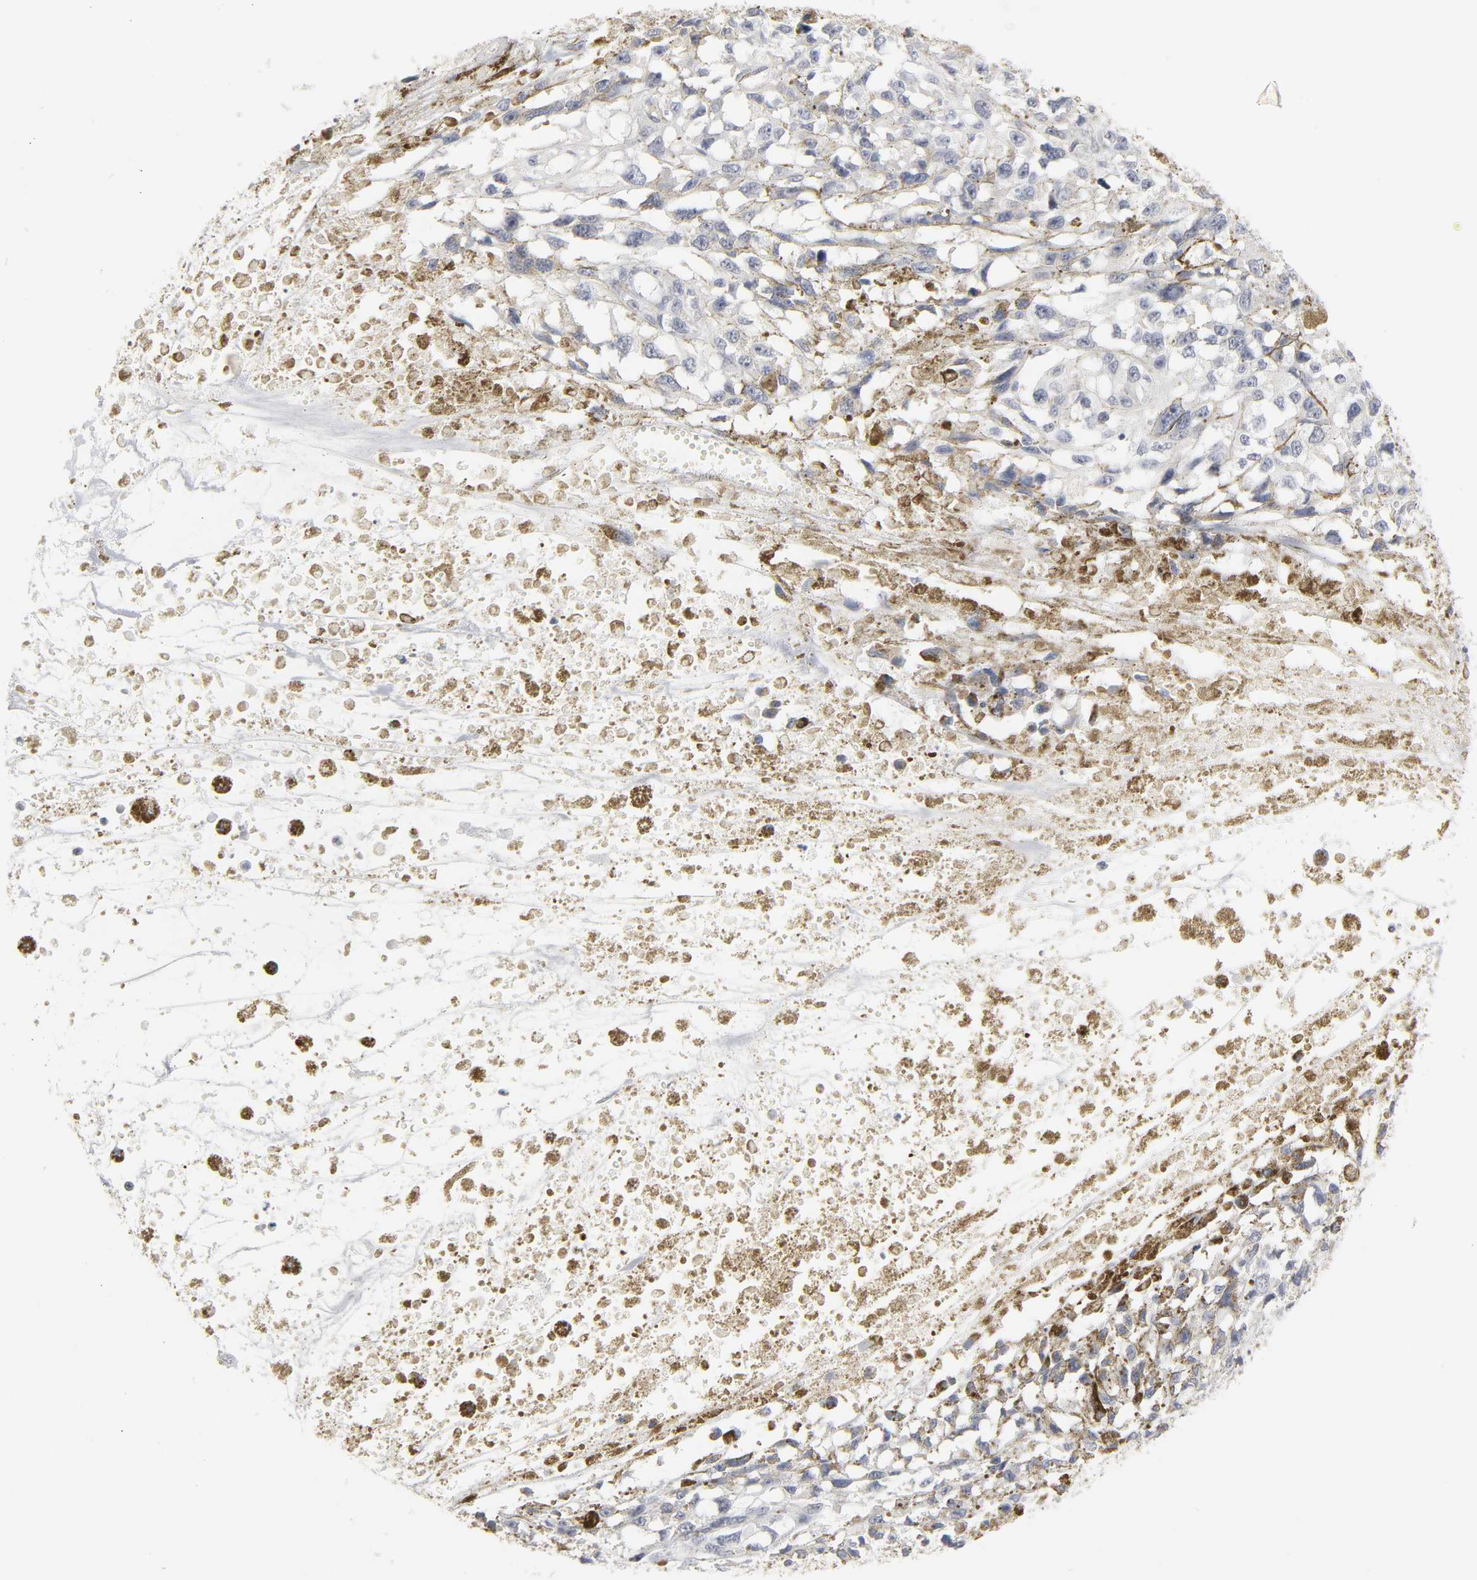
{"staining": {"intensity": "negative", "quantity": "none", "location": "none"}, "tissue": "melanoma", "cell_type": "Tumor cells", "image_type": "cancer", "snomed": [{"axis": "morphology", "description": "Malignant melanoma, Metastatic site"}, {"axis": "topography", "description": "Lymph node"}], "caption": "IHC photomicrograph of human malignant melanoma (metastatic site) stained for a protein (brown), which reveals no expression in tumor cells.", "gene": "TCAP", "patient": {"sex": "male", "age": 59}}